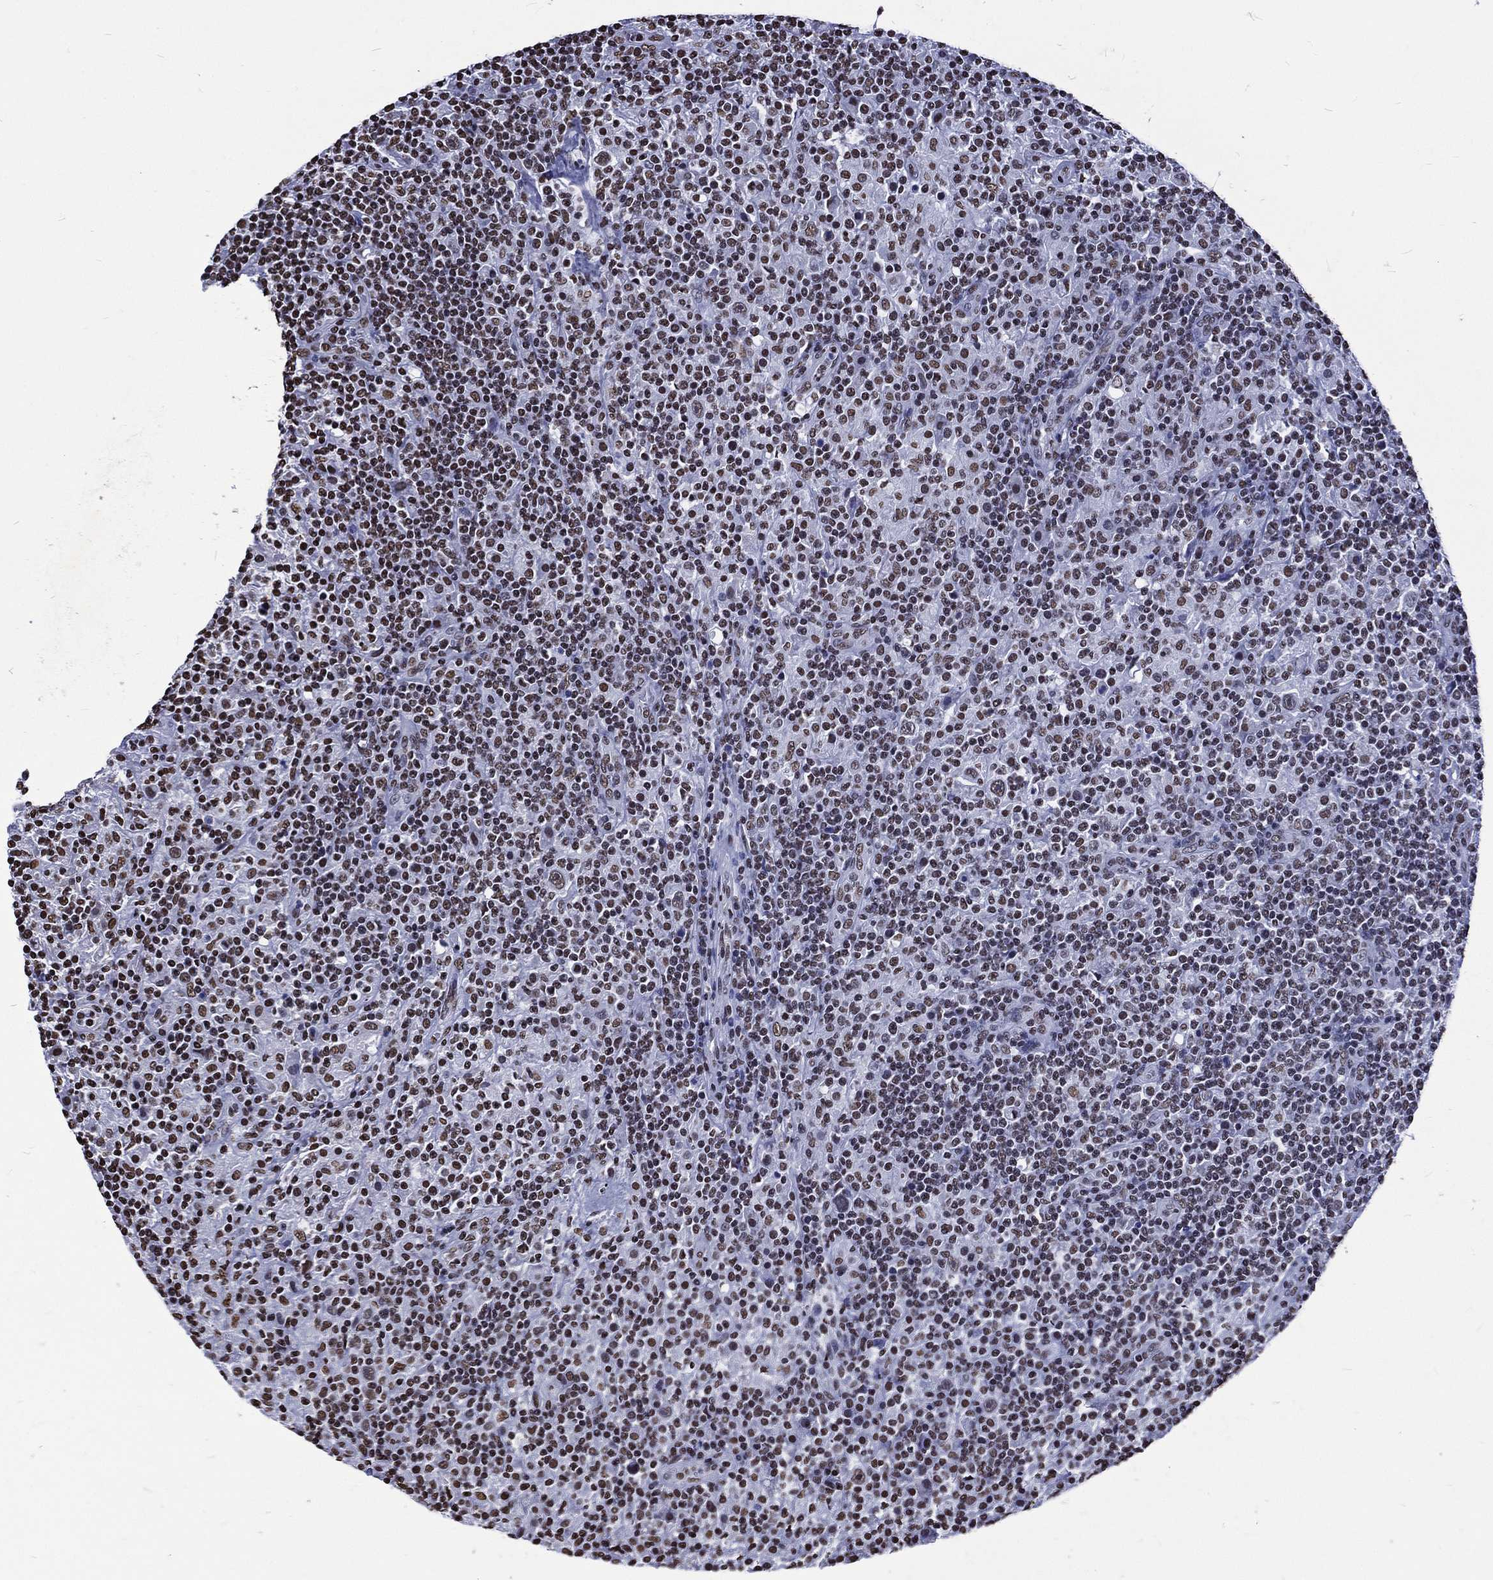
{"staining": {"intensity": "weak", "quantity": "25%-75%", "location": "nuclear"}, "tissue": "lymphoma", "cell_type": "Tumor cells", "image_type": "cancer", "snomed": [{"axis": "morphology", "description": "Hodgkin's disease, NOS"}, {"axis": "topography", "description": "Lymph node"}], "caption": "Lymphoma stained for a protein demonstrates weak nuclear positivity in tumor cells.", "gene": "RETREG2", "patient": {"sex": "male", "age": 70}}